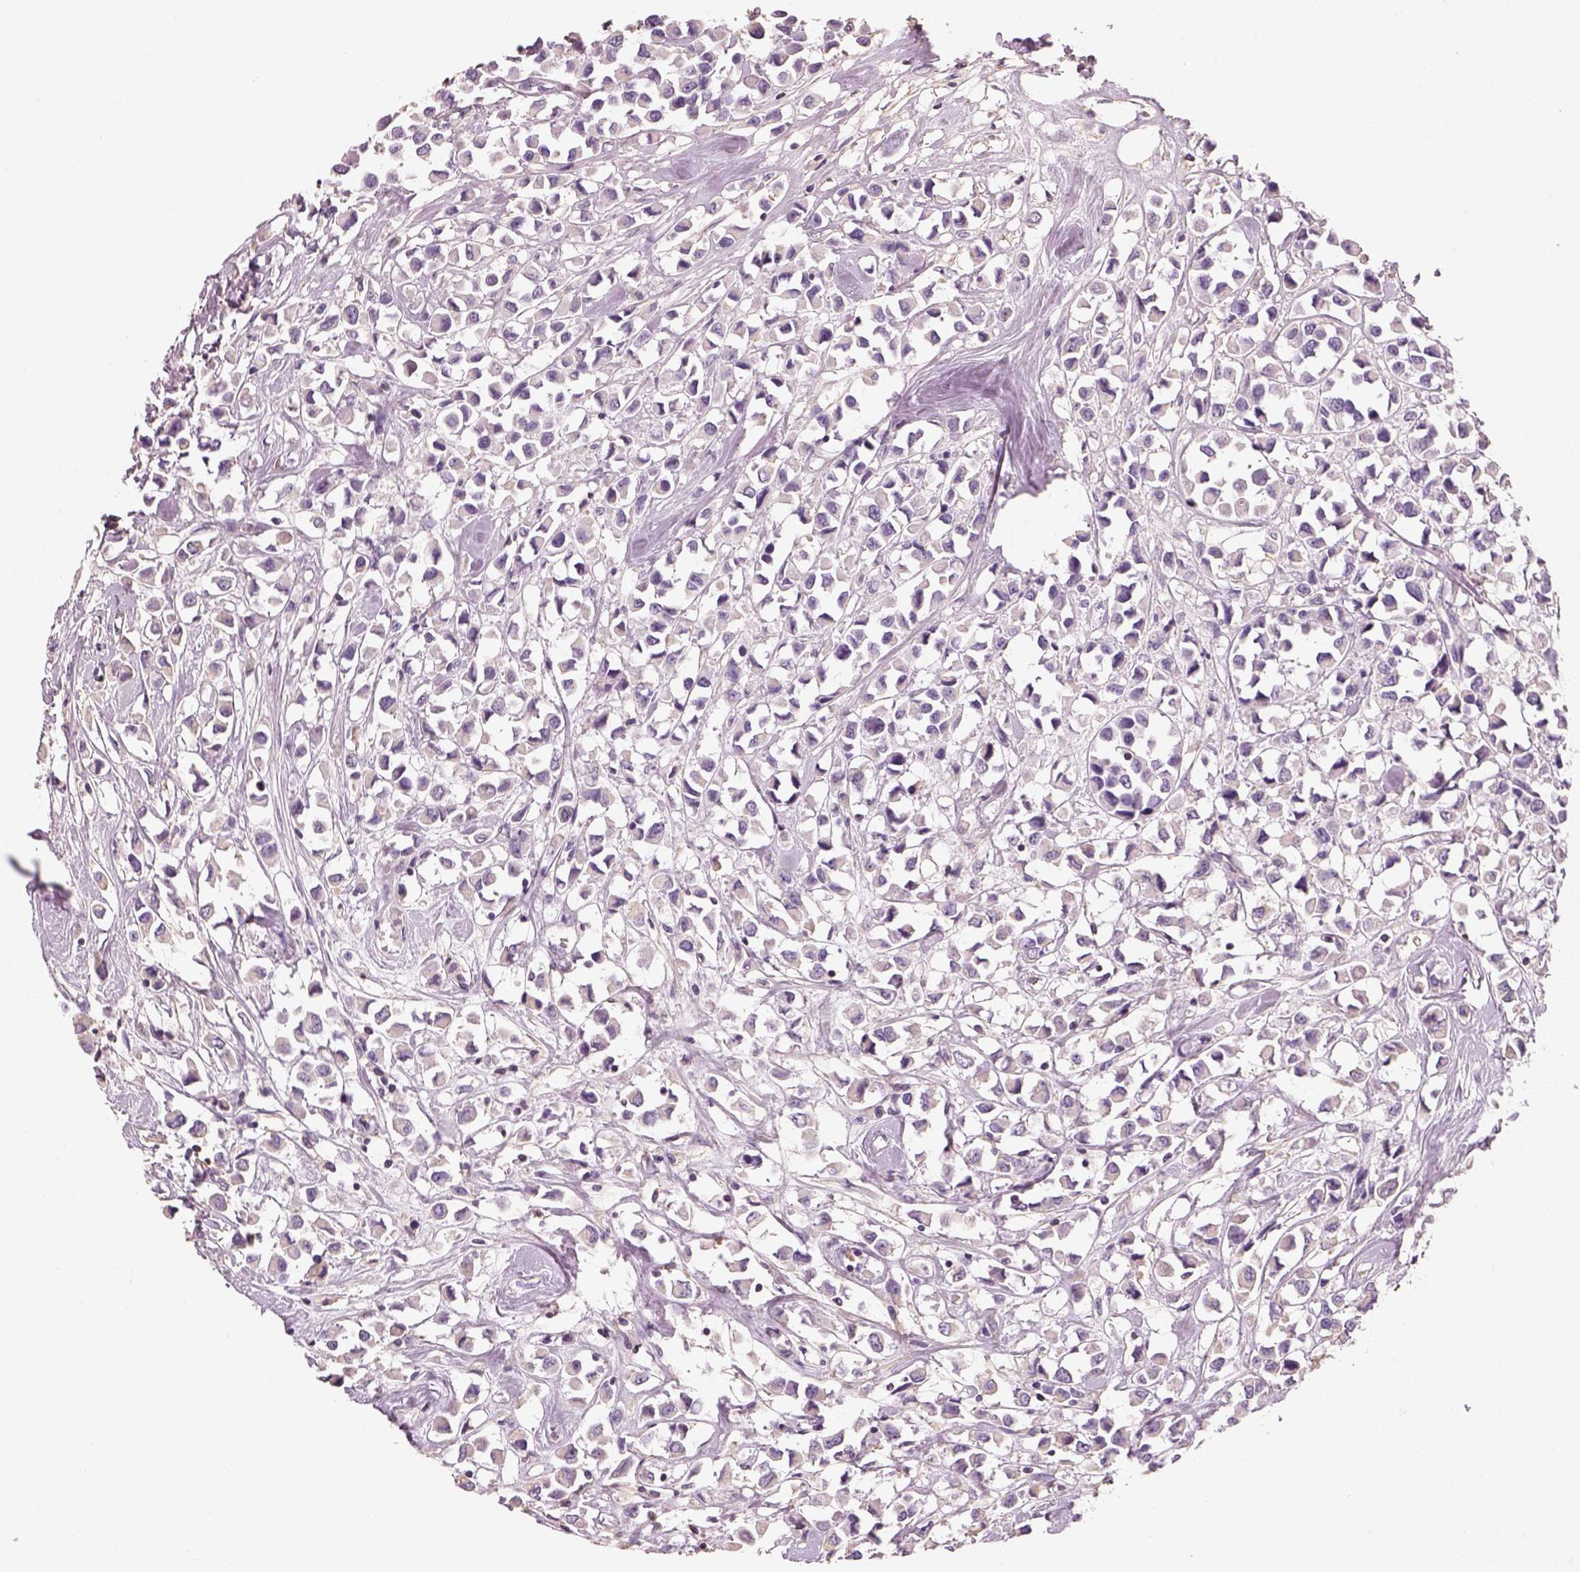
{"staining": {"intensity": "negative", "quantity": "none", "location": "none"}, "tissue": "breast cancer", "cell_type": "Tumor cells", "image_type": "cancer", "snomed": [{"axis": "morphology", "description": "Duct carcinoma"}, {"axis": "topography", "description": "Breast"}], "caption": "Immunohistochemistry of human breast cancer (infiltrating ductal carcinoma) reveals no expression in tumor cells. The staining was performed using DAB to visualize the protein expression in brown, while the nuclei were stained in blue with hematoxylin (Magnification: 20x).", "gene": "OTUD6A", "patient": {"sex": "female", "age": 61}}